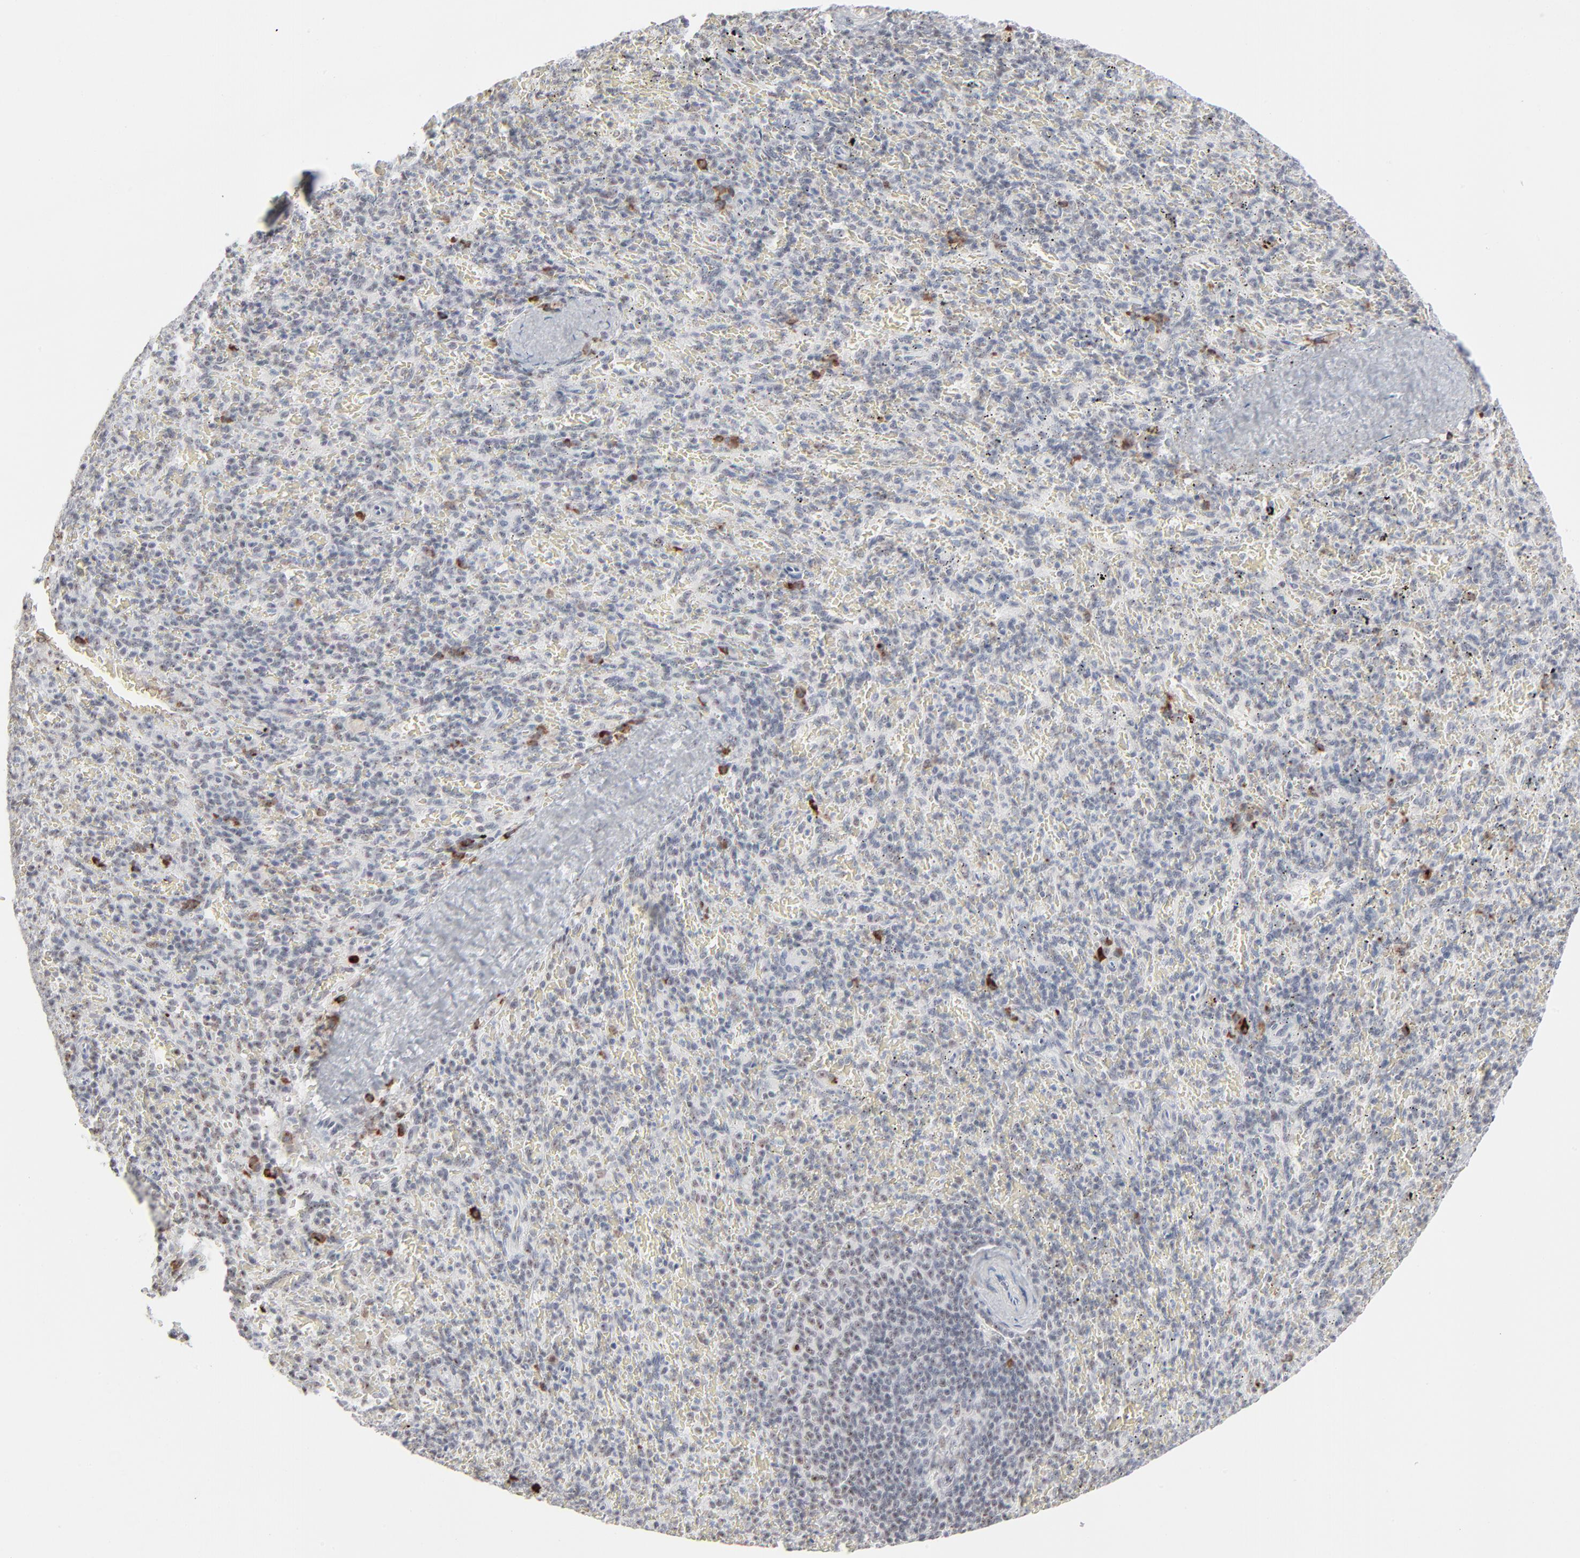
{"staining": {"intensity": "negative", "quantity": "none", "location": "none"}, "tissue": "spleen", "cell_type": "Cells in red pulp", "image_type": "normal", "snomed": [{"axis": "morphology", "description": "Normal tissue, NOS"}, {"axis": "topography", "description": "Spleen"}], "caption": "Immunohistochemistry micrograph of benign spleen stained for a protein (brown), which demonstrates no staining in cells in red pulp.", "gene": "MPHOSPH6", "patient": {"sex": "female", "age": 43}}